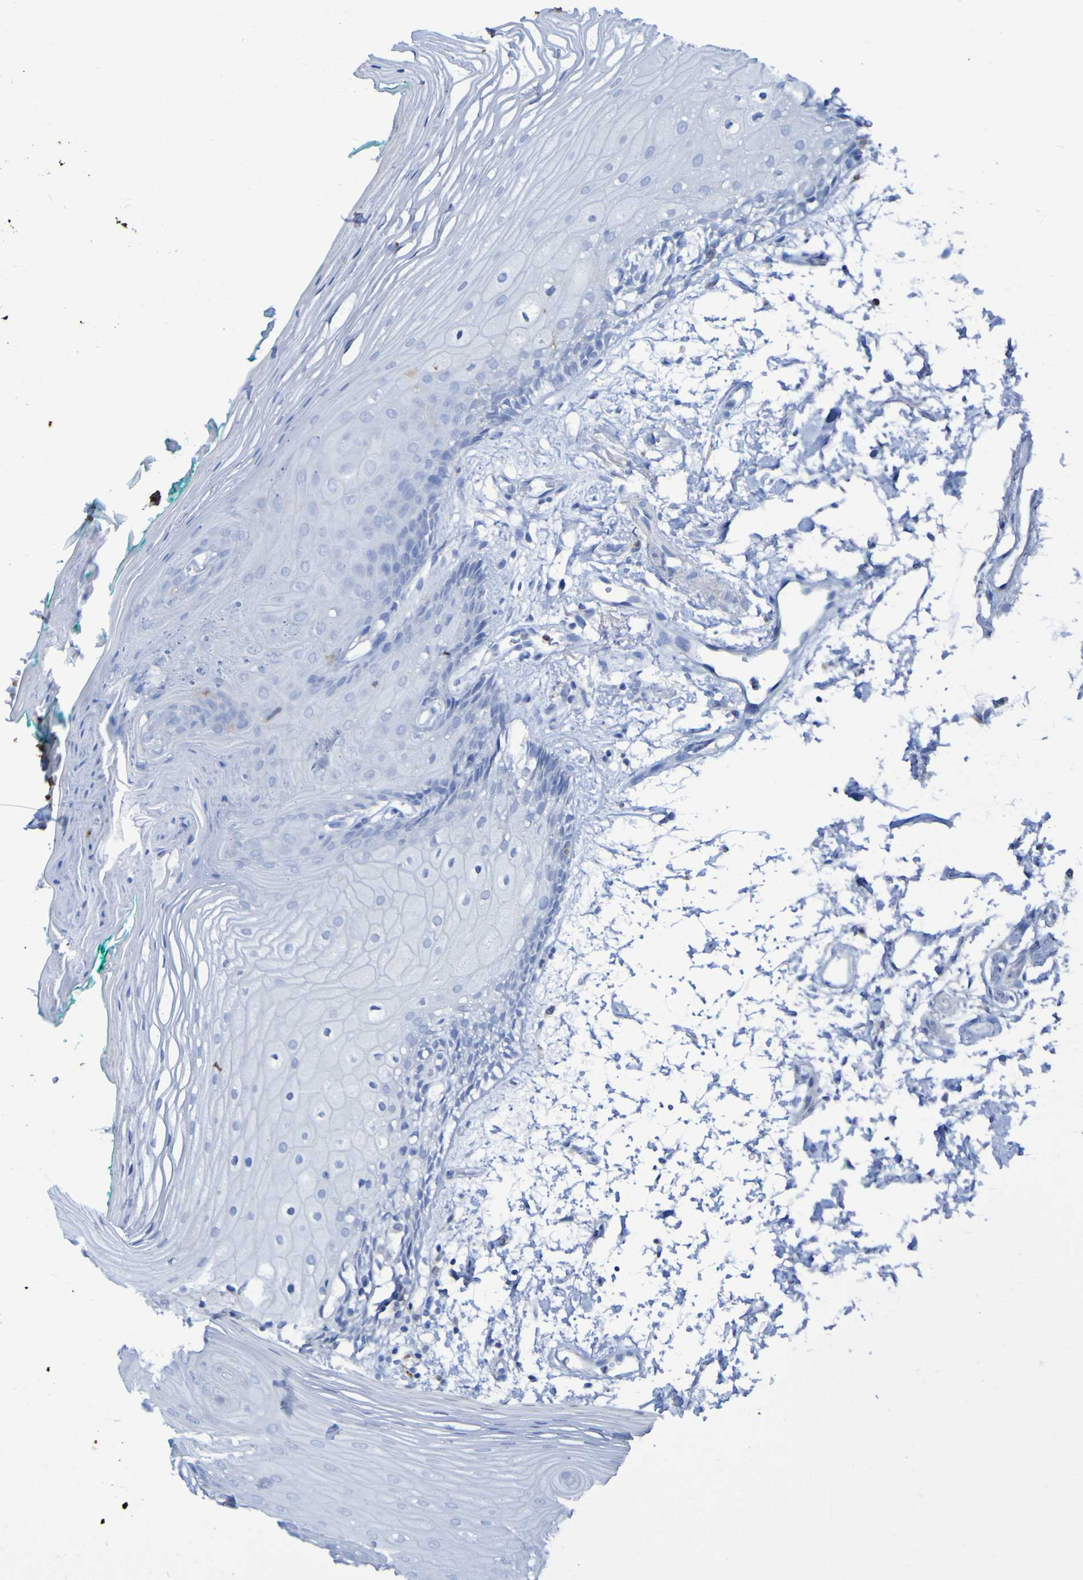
{"staining": {"intensity": "negative", "quantity": "none", "location": "none"}, "tissue": "oral mucosa", "cell_type": "Squamous epithelial cells", "image_type": "normal", "snomed": [{"axis": "morphology", "description": "Normal tissue, NOS"}, {"axis": "topography", "description": "Skeletal muscle"}, {"axis": "topography", "description": "Oral tissue"}, {"axis": "topography", "description": "Peripheral nerve tissue"}], "caption": "Squamous epithelial cells show no significant staining in unremarkable oral mucosa. (Stains: DAB (3,3'-diaminobenzidine) IHC with hematoxylin counter stain, Microscopy: brightfield microscopy at high magnification).", "gene": "MPPE1", "patient": {"sex": "female", "age": 84}}